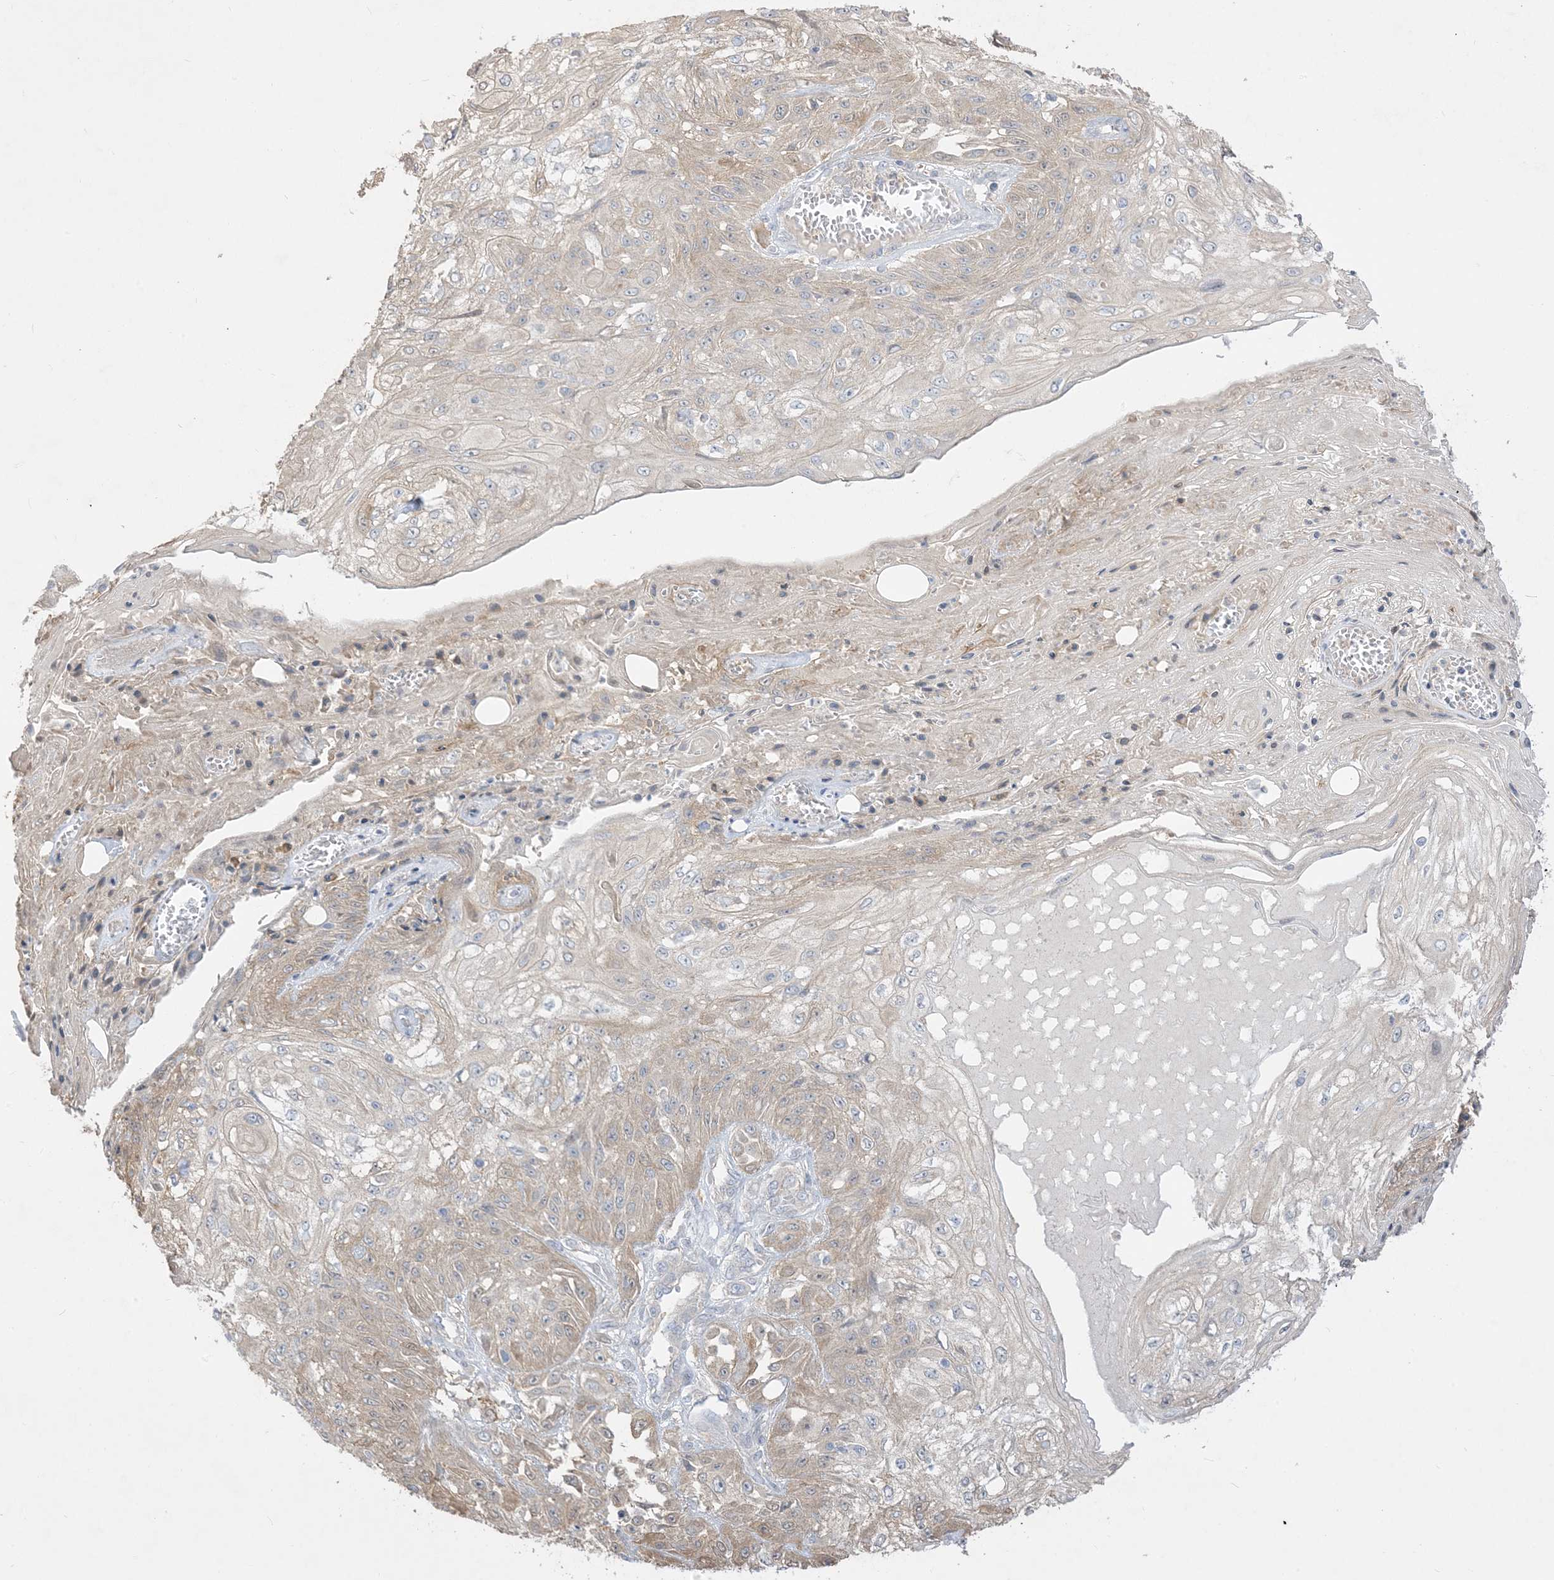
{"staining": {"intensity": "weak", "quantity": ">75%", "location": "cytoplasmic/membranous"}, "tissue": "skin cancer", "cell_type": "Tumor cells", "image_type": "cancer", "snomed": [{"axis": "morphology", "description": "Squamous cell carcinoma, NOS"}, {"axis": "morphology", "description": "Squamous cell carcinoma, metastatic, NOS"}, {"axis": "topography", "description": "Skin"}, {"axis": "topography", "description": "Lymph node"}], "caption": "IHC image of skin cancer (squamous cell carcinoma) stained for a protein (brown), which exhibits low levels of weak cytoplasmic/membranous positivity in approximately >75% of tumor cells.", "gene": "ARHGEF9", "patient": {"sex": "male", "age": 75}}